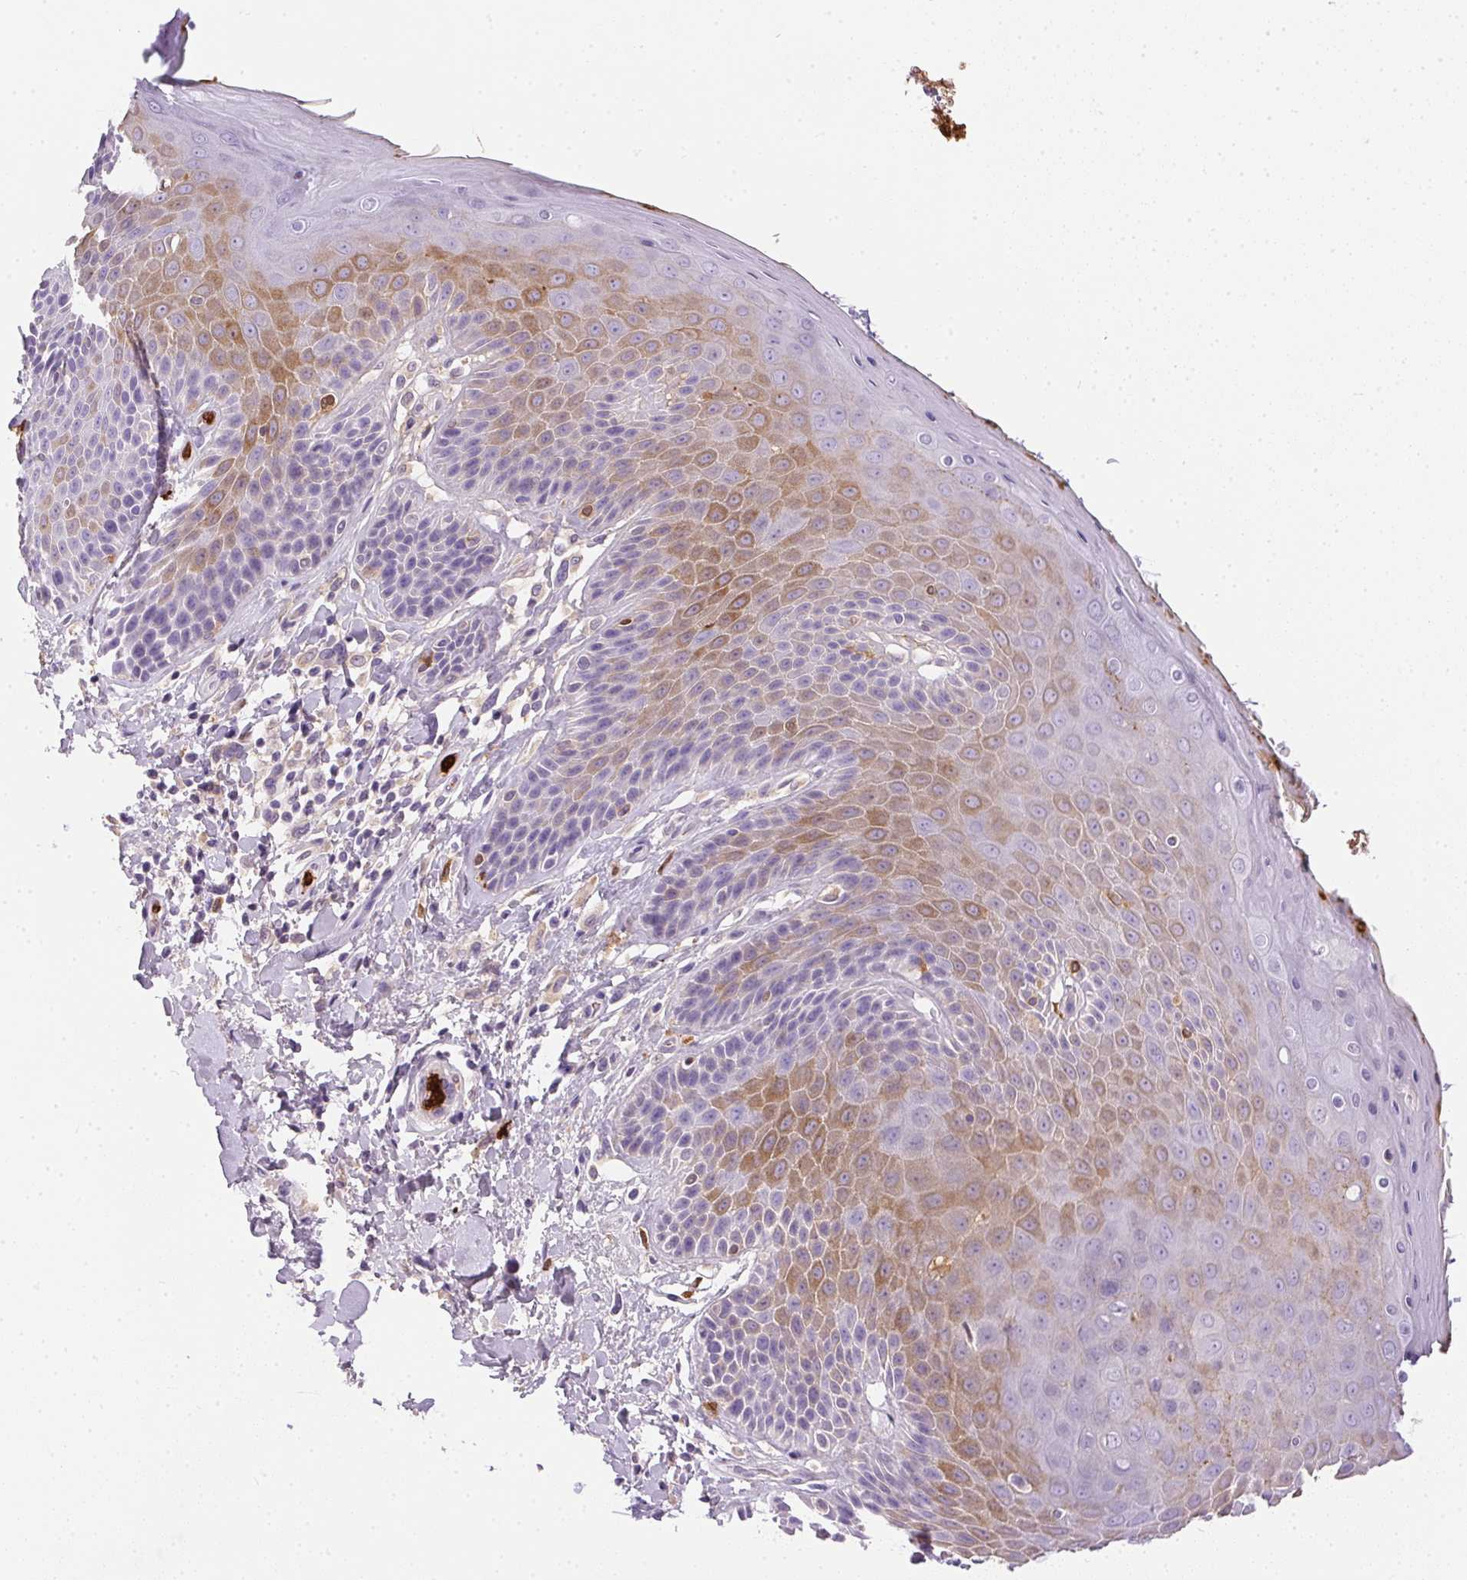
{"staining": {"intensity": "moderate", "quantity": "<25%", "location": "cytoplasmic/membranous"}, "tissue": "skin", "cell_type": "Epidermal cells", "image_type": "normal", "snomed": [{"axis": "morphology", "description": "Normal tissue, NOS"}, {"axis": "topography", "description": "Anal"}, {"axis": "topography", "description": "Peripheral nerve tissue"}], "caption": "This histopathology image demonstrates immunohistochemistry staining of unremarkable human skin, with low moderate cytoplasmic/membranous expression in approximately <25% of epidermal cells.", "gene": "ORM1", "patient": {"sex": "male", "age": 51}}